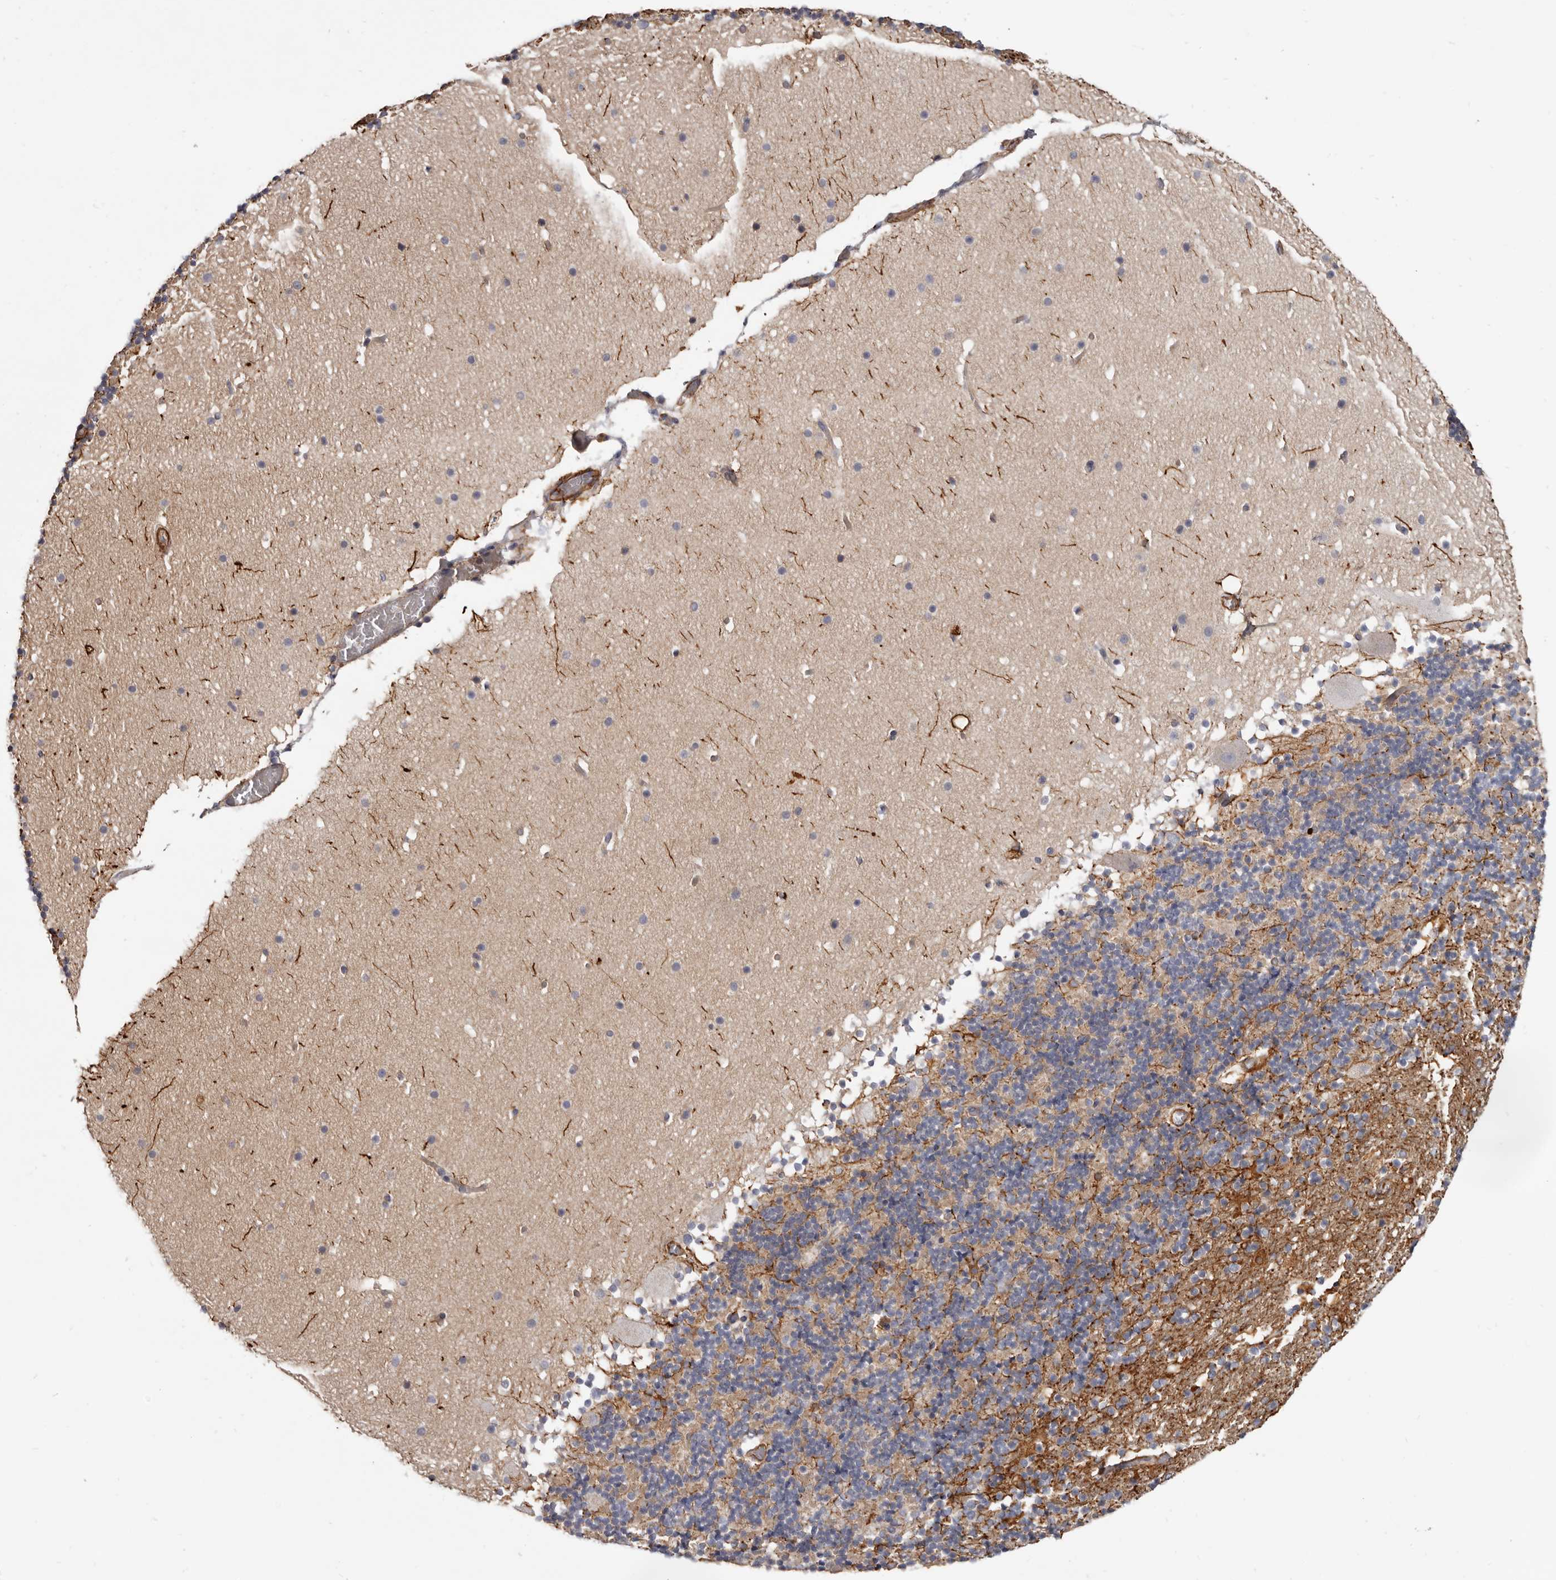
{"staining": {"intensity": "moderate", "quantity": "<25%", "location": "cytoplasmic/membranous"}, "tissue": "cerebellum", "cell_type": "Cells in granular layer", "image_type": "normal", "snomed": [{"axis": "morphology", "description": "Normal tissue, NOS"}, {"axis": "topography", "description": "Cerebellum"}], "caption": "A high-resolution photomicrograph shows IHC staining of unremarkable cerebellum, which displays moderate cytoplasmic/membranous staining in about <25% of cells in granular layer.", "gene": "CGN", "patient": {"sex": "male", "age": 57}}